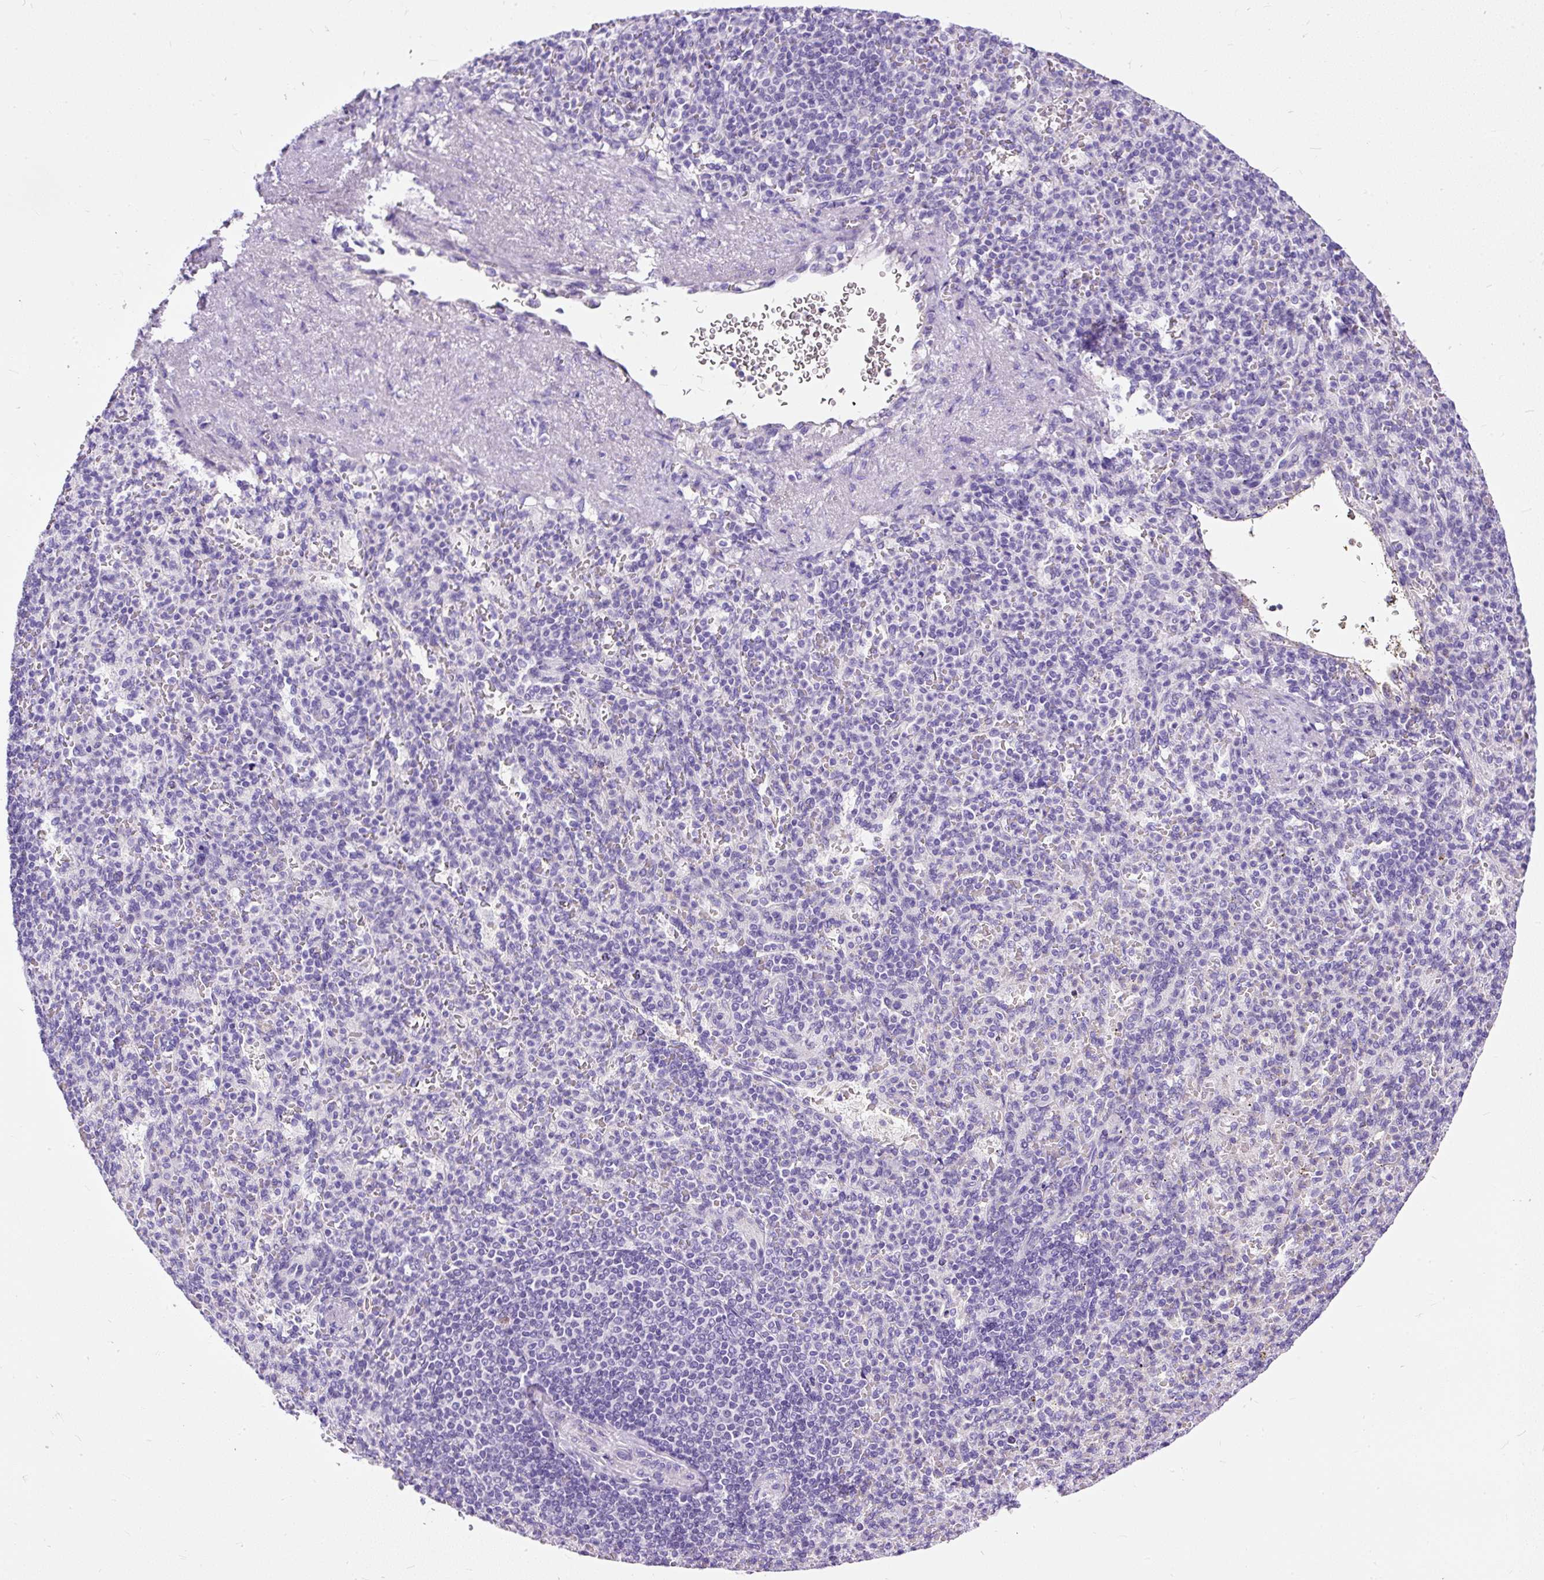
{"staining": {"intensity": "negative", "quantity": "none", "location": "none"}, "tissue": "spleen", "cell_type": "Cells in red pulp", "image_type": "normal", "snomed": [{"axis": "morphology", "description": "Normal tissue, NOS"}, {"axis": "topography", "description": "Spleen"}], "caption": "Immunohistochemistry (IHC) image of unremarkable human spleen stained for a protein (brown), which shows no positivity in cells in red pulp.", "gene": "STOX2", "patient": {"sex": "female", "age": 74}}